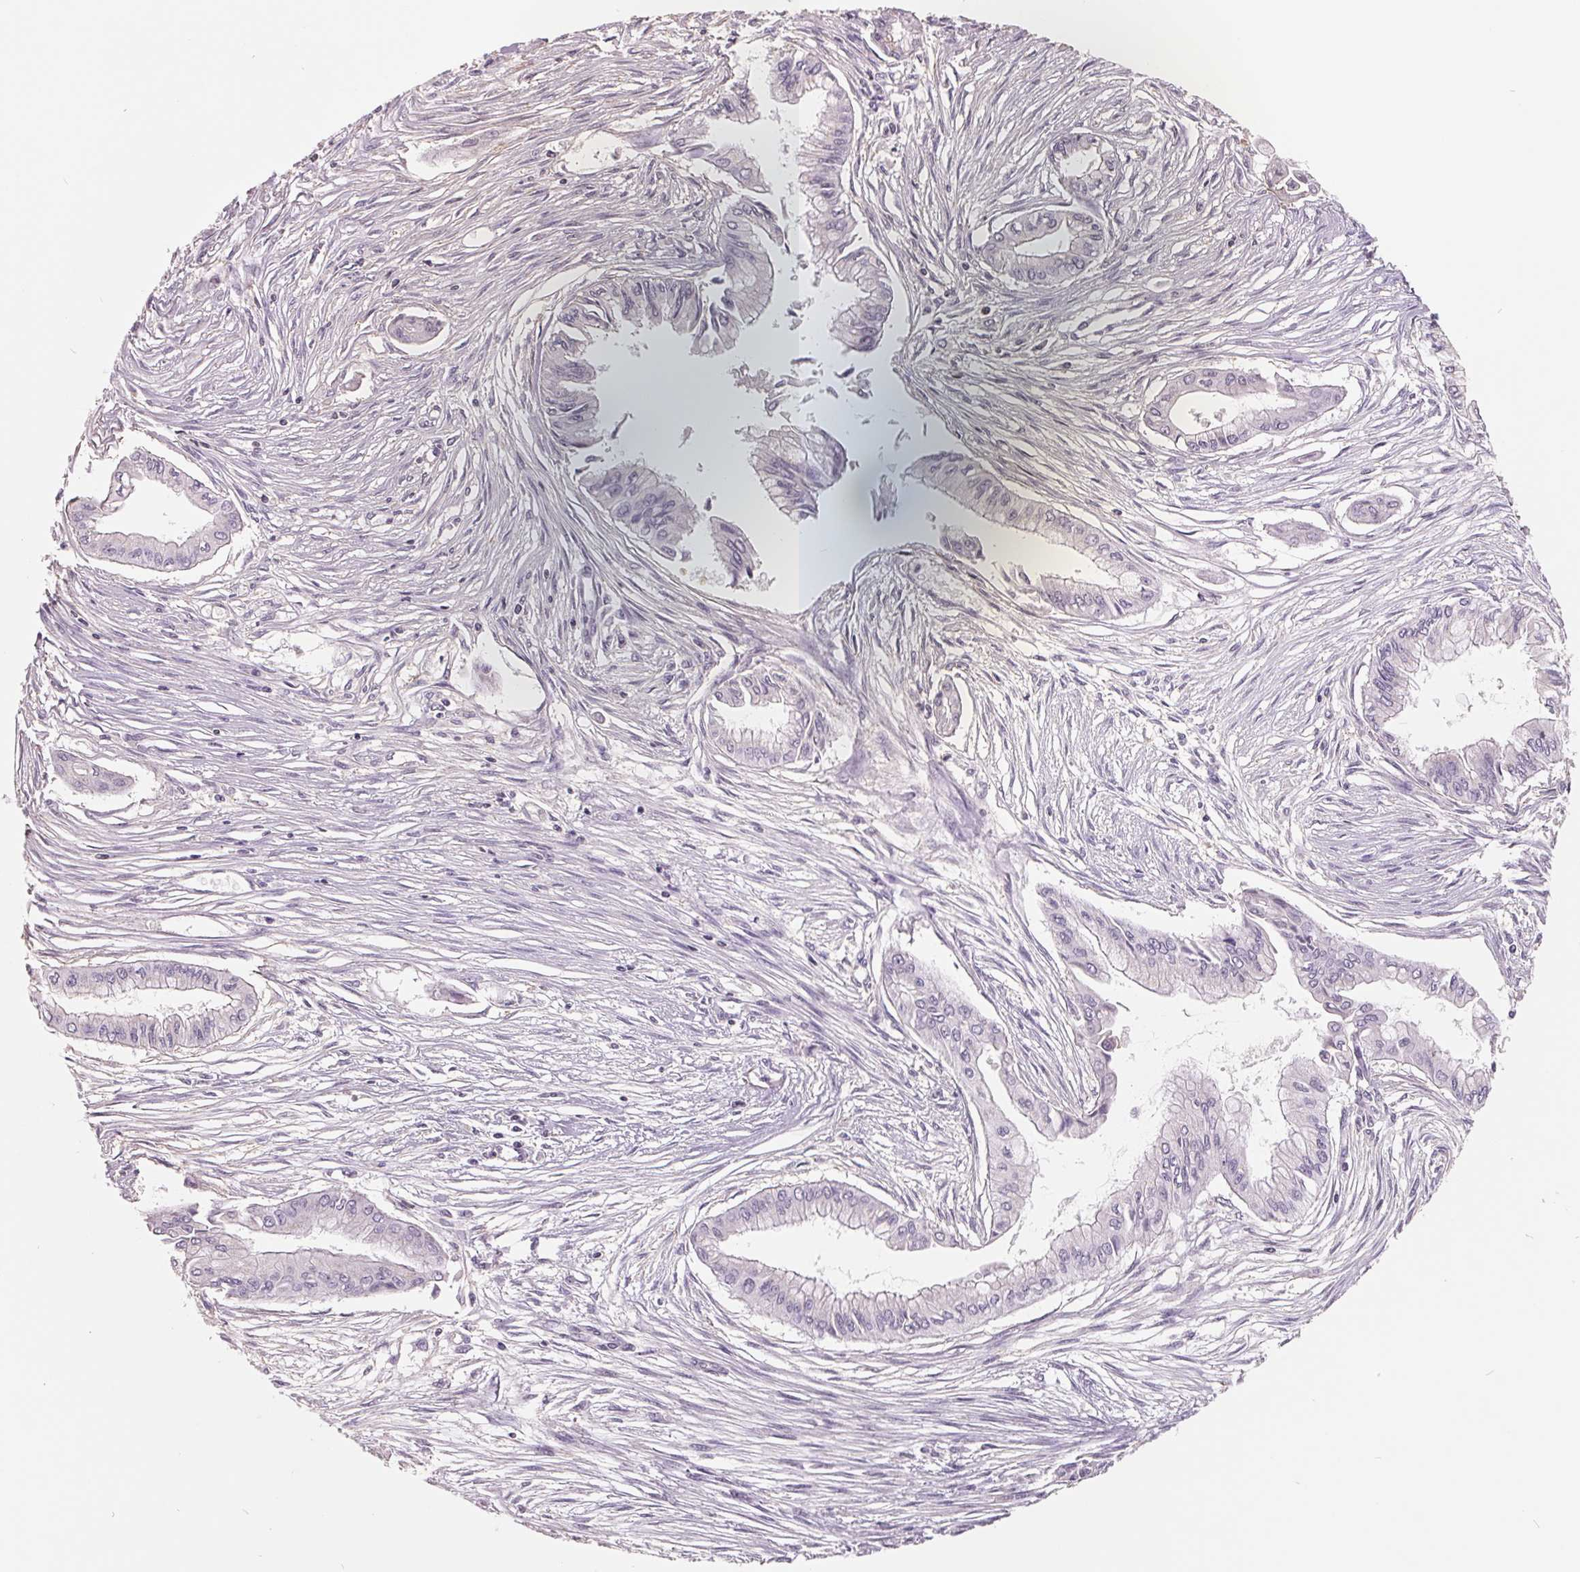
{"staining": {"intensity": "negative", "quantity": "none", "location": "none"}, "tissue": "pancreatic cancer", "cell_type": "Tumor cells", "image_type": "cancer", "snomed": [{"axis": "morphology", "description": "Adenocarcinoma, NOS"}, {"axis": "topography", "description": "Pancreas"}], "caption": "Tumor cells show no significant protein staining in pancreatic cancer (adenocarcinoma).", "gene": "FTCD", "patient": {"sex": "female", "age": 68}}